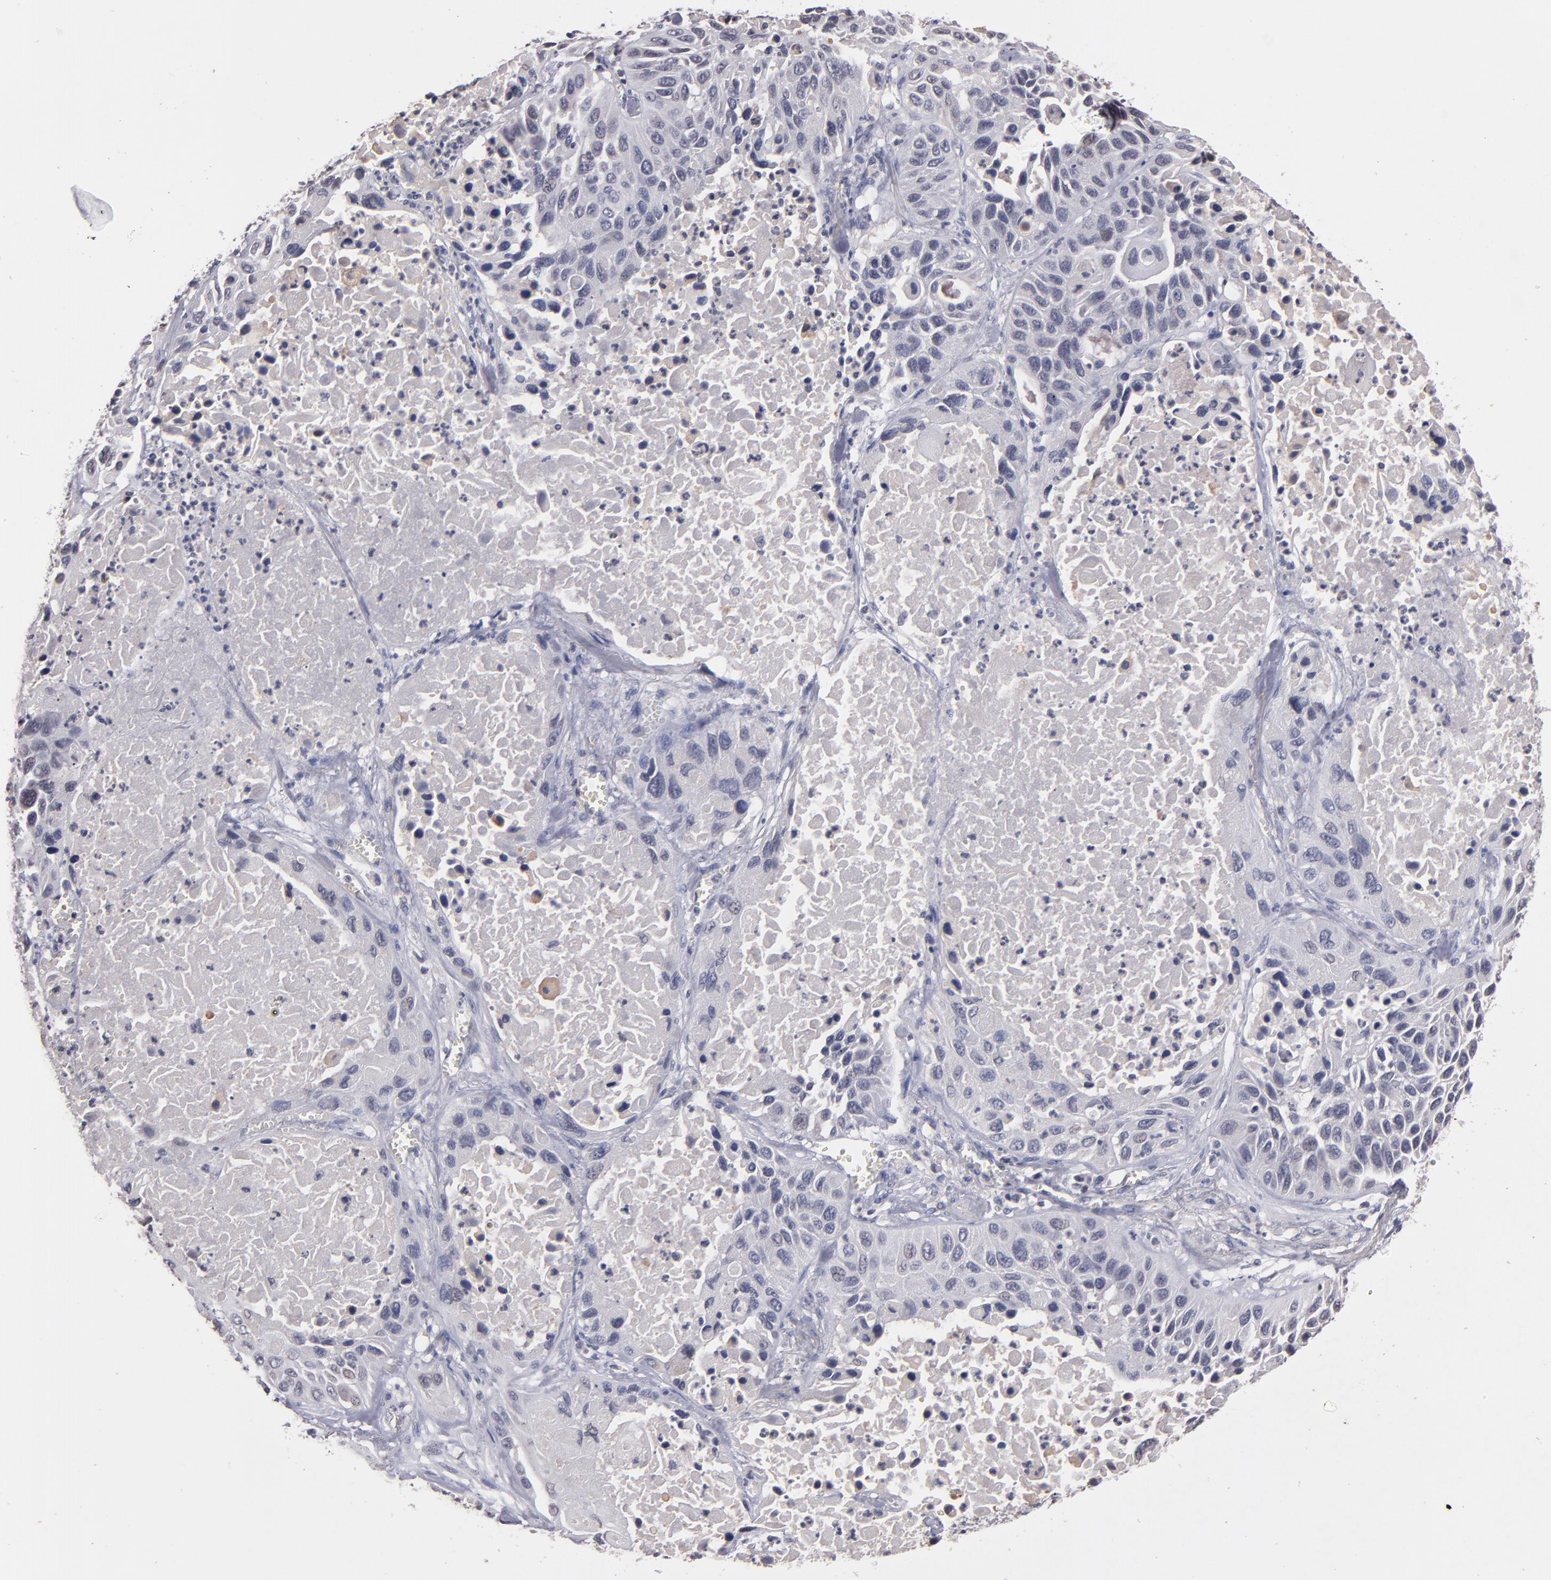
{"staining": {"intensity": "negative", "quantity": "none", "location": "none"}, "tissue": "lung cancer", "cell_type": "Tumor cells", "image_type": "cancer", "snomed": [{"axis": "morphology", "description": "Squamous cell carcinoma, NOS"}, {"axis": "topography", "description": "Lung"}], "caption": "IHC micrograph of neoplastic tissue: human lung cancer (squamous cell carcinoma) stained with DAB (3,3'-diaminobenzidine) shows no significant protein staining in tumor cells.", "gene": "S100A1", "patient": {"sex": "female", "age": 76}}